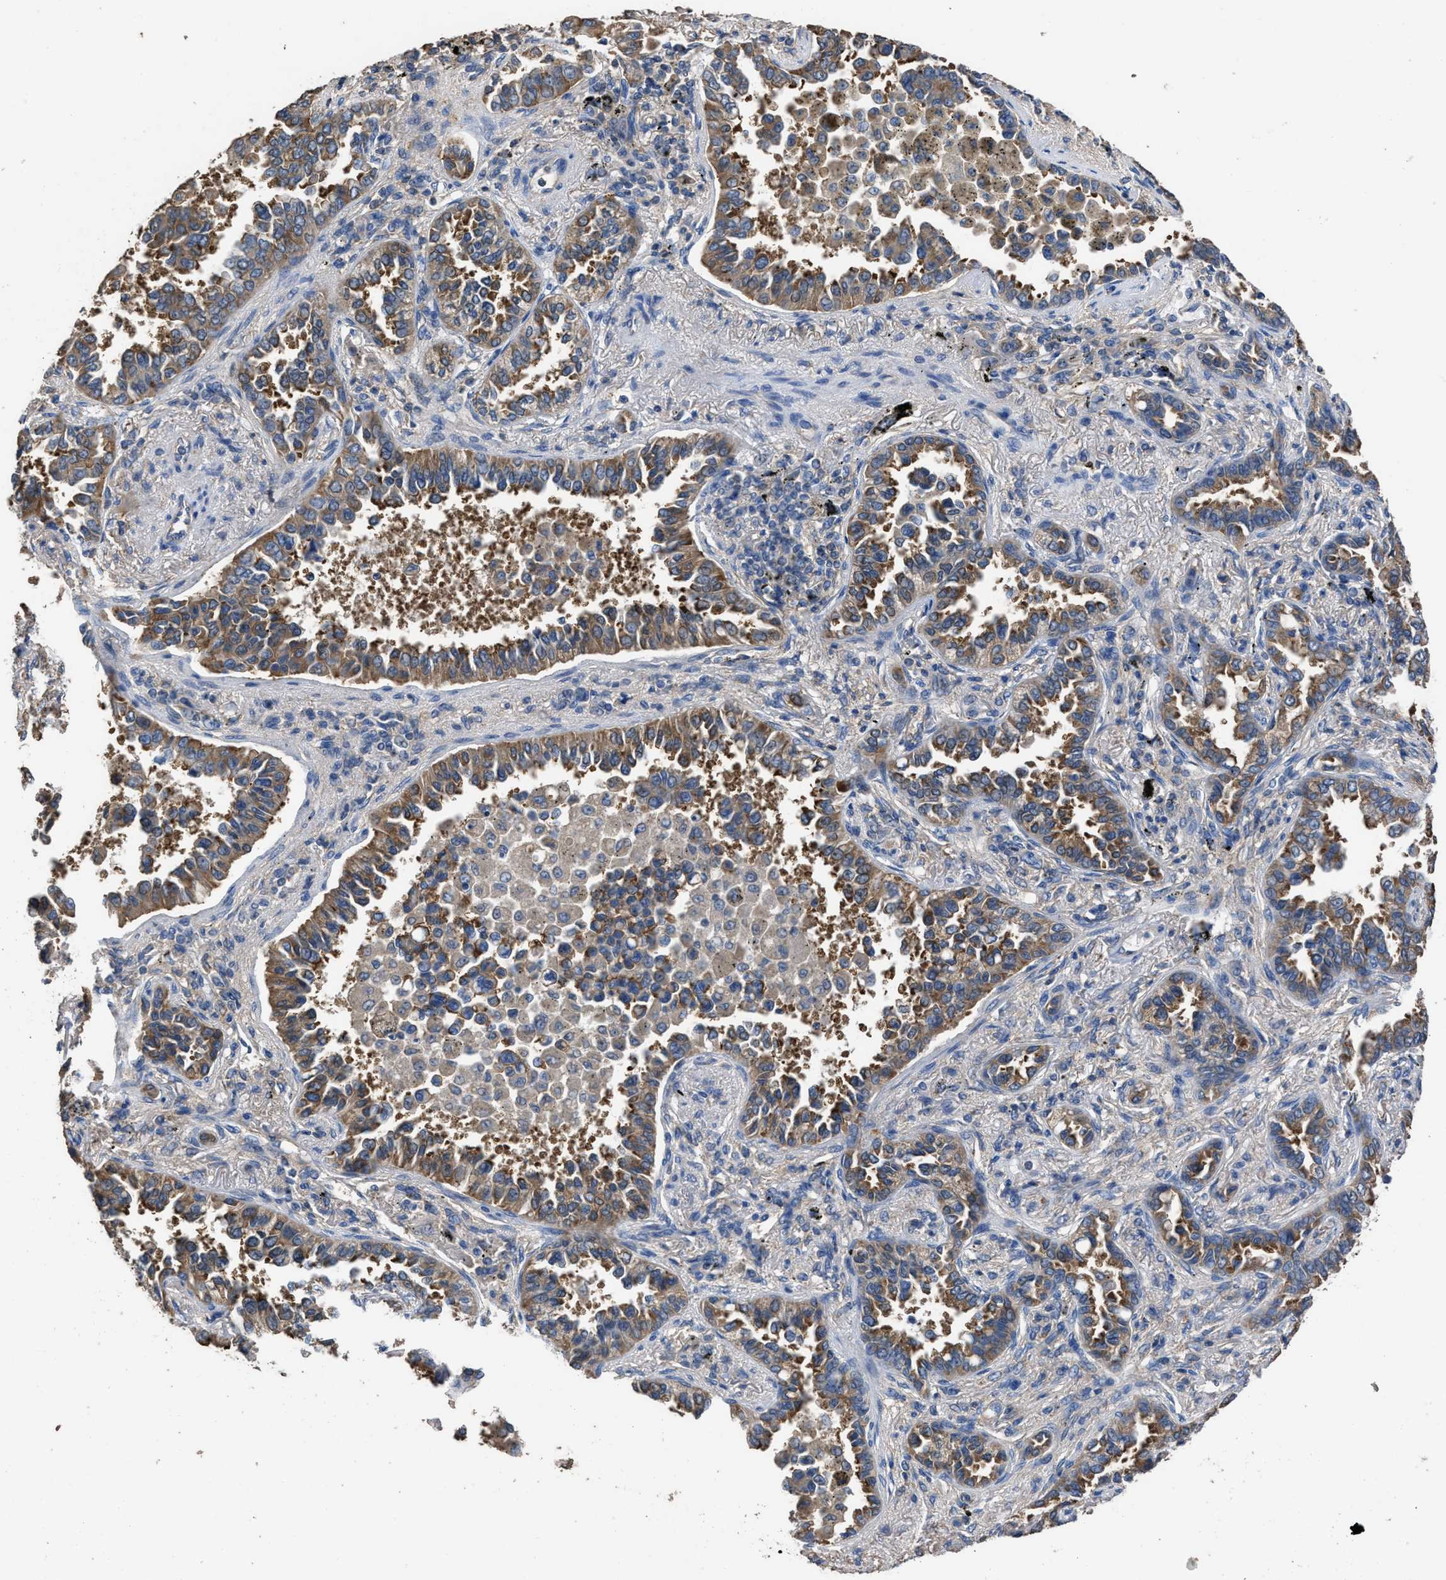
{"staining": {"intensity": "moderate", "quantity": ">75%", "location": "cytoplasmic/membranous"}, "tissue": "lung cancer", "cell_type": "Tumor cells", "image_type": "cancer", "snomed": [{"axis": "morphology", "description": "Normal tissue, NOS"}, {"axis": "morphology", "description": "Adenocarcinoma, NOS"}, {"axis": "topography", "description": "Lung"}], "caption": "This is an image of IHC staining of lung cancer (adenocarcinoma), which shows moderate expression in the cytoplasmic/membranous of tumor cells.", "gene": "ITSN1", "patient": {"sex": "male", "age": 59}}